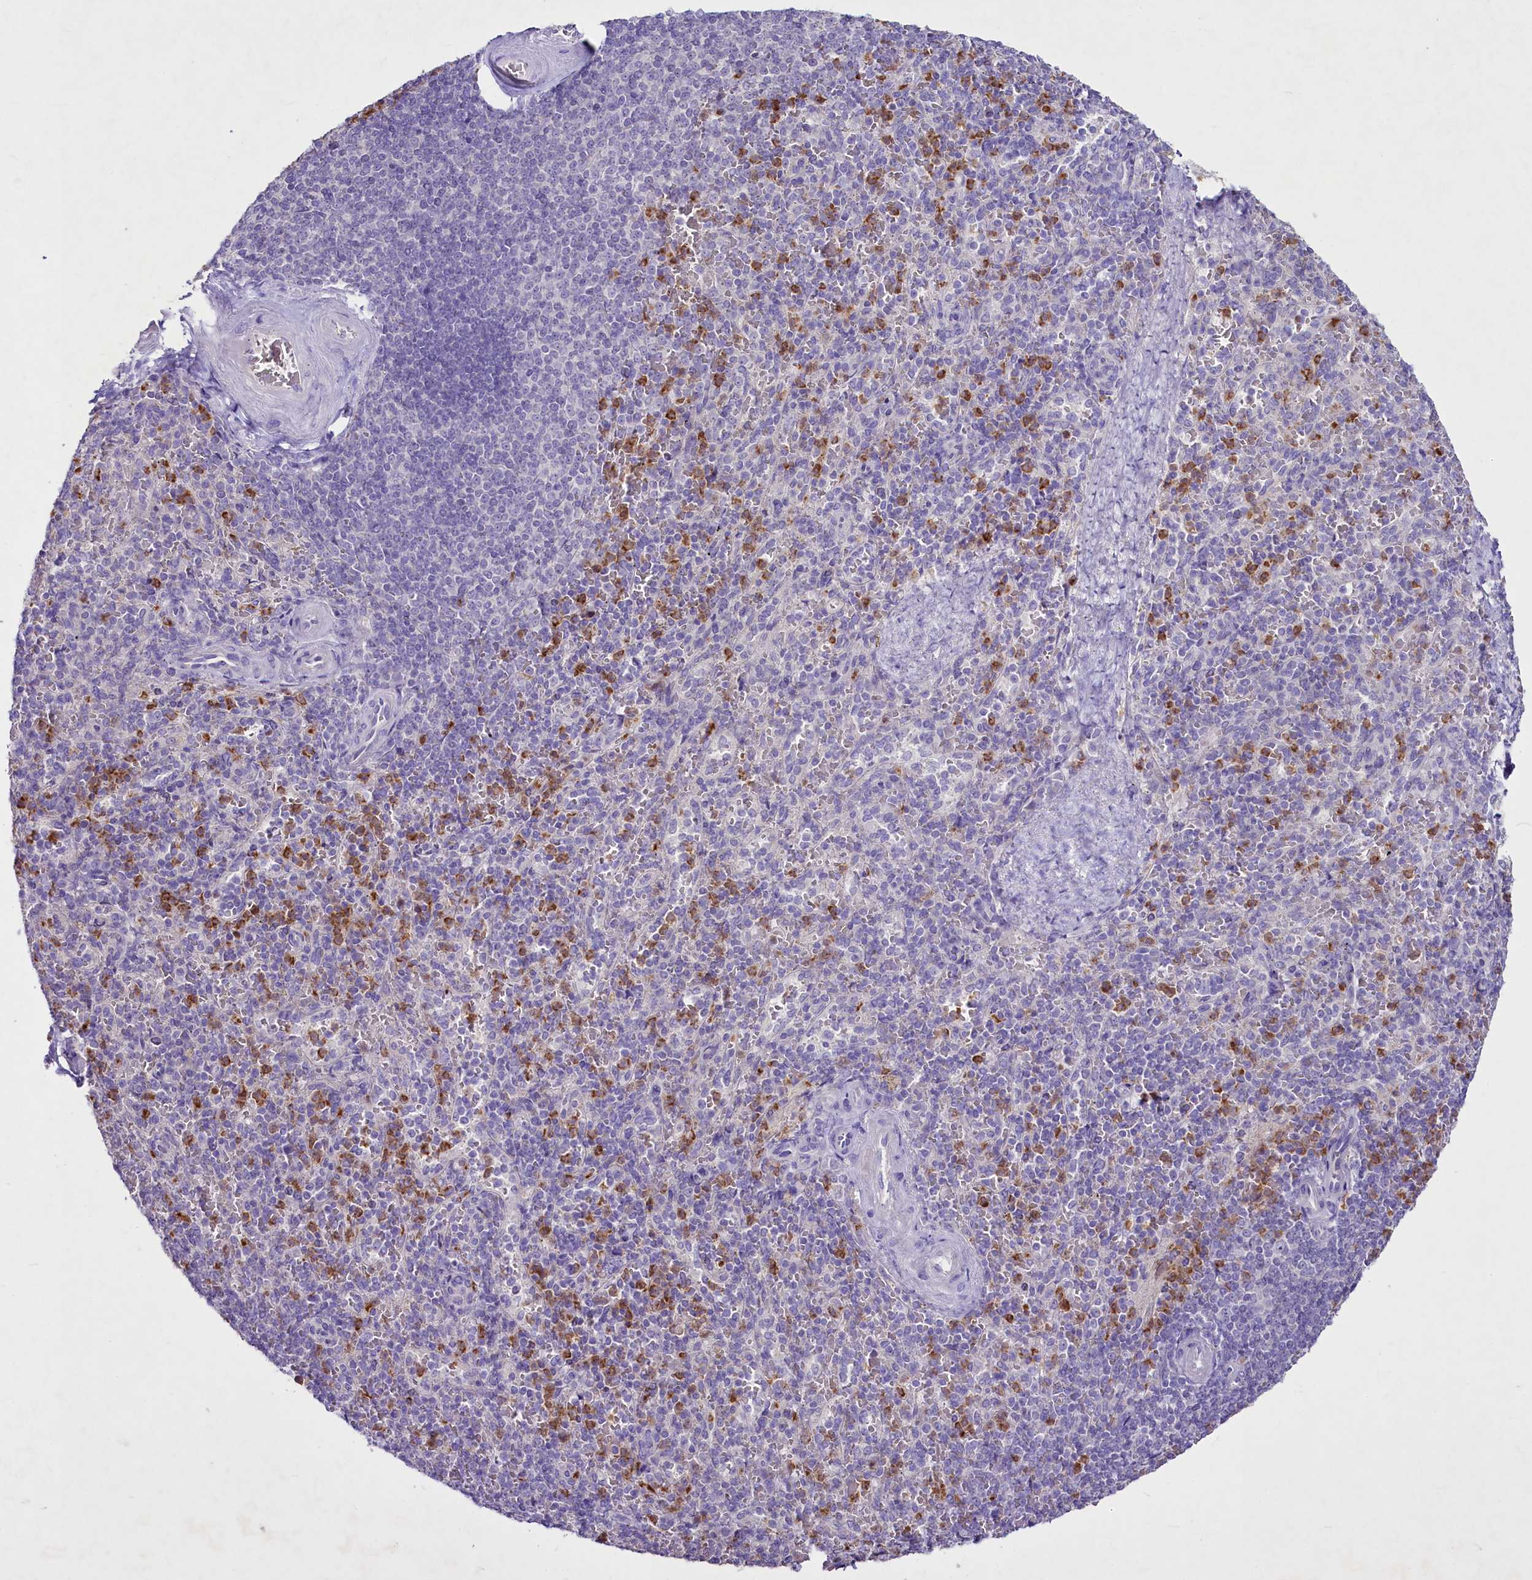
{"staining": {"intensity": "moderate", "quantity": "25%-75%", "location": "cytoplasmic/membranous"}, "tissue": "spleen", "cell_type": "Cells in red pulp", "image_type": "normal", "snomed": [{"axis": "morphology", "description": "Normal tissue, NOS"}, {"axis": "topography", "description": "Spleen"}], "caption": "Immunohistochemistry (IHC) of unremarkable spleen reveals medium levels of moderate cytoplasmic/membranous positivity in about 25%-75% of cells in red pulp. (DAB = brown stain, brightfield microscopy at high magnification).", "gene": "FAM209B", "patient": {"sex": "male", "age": 82}}